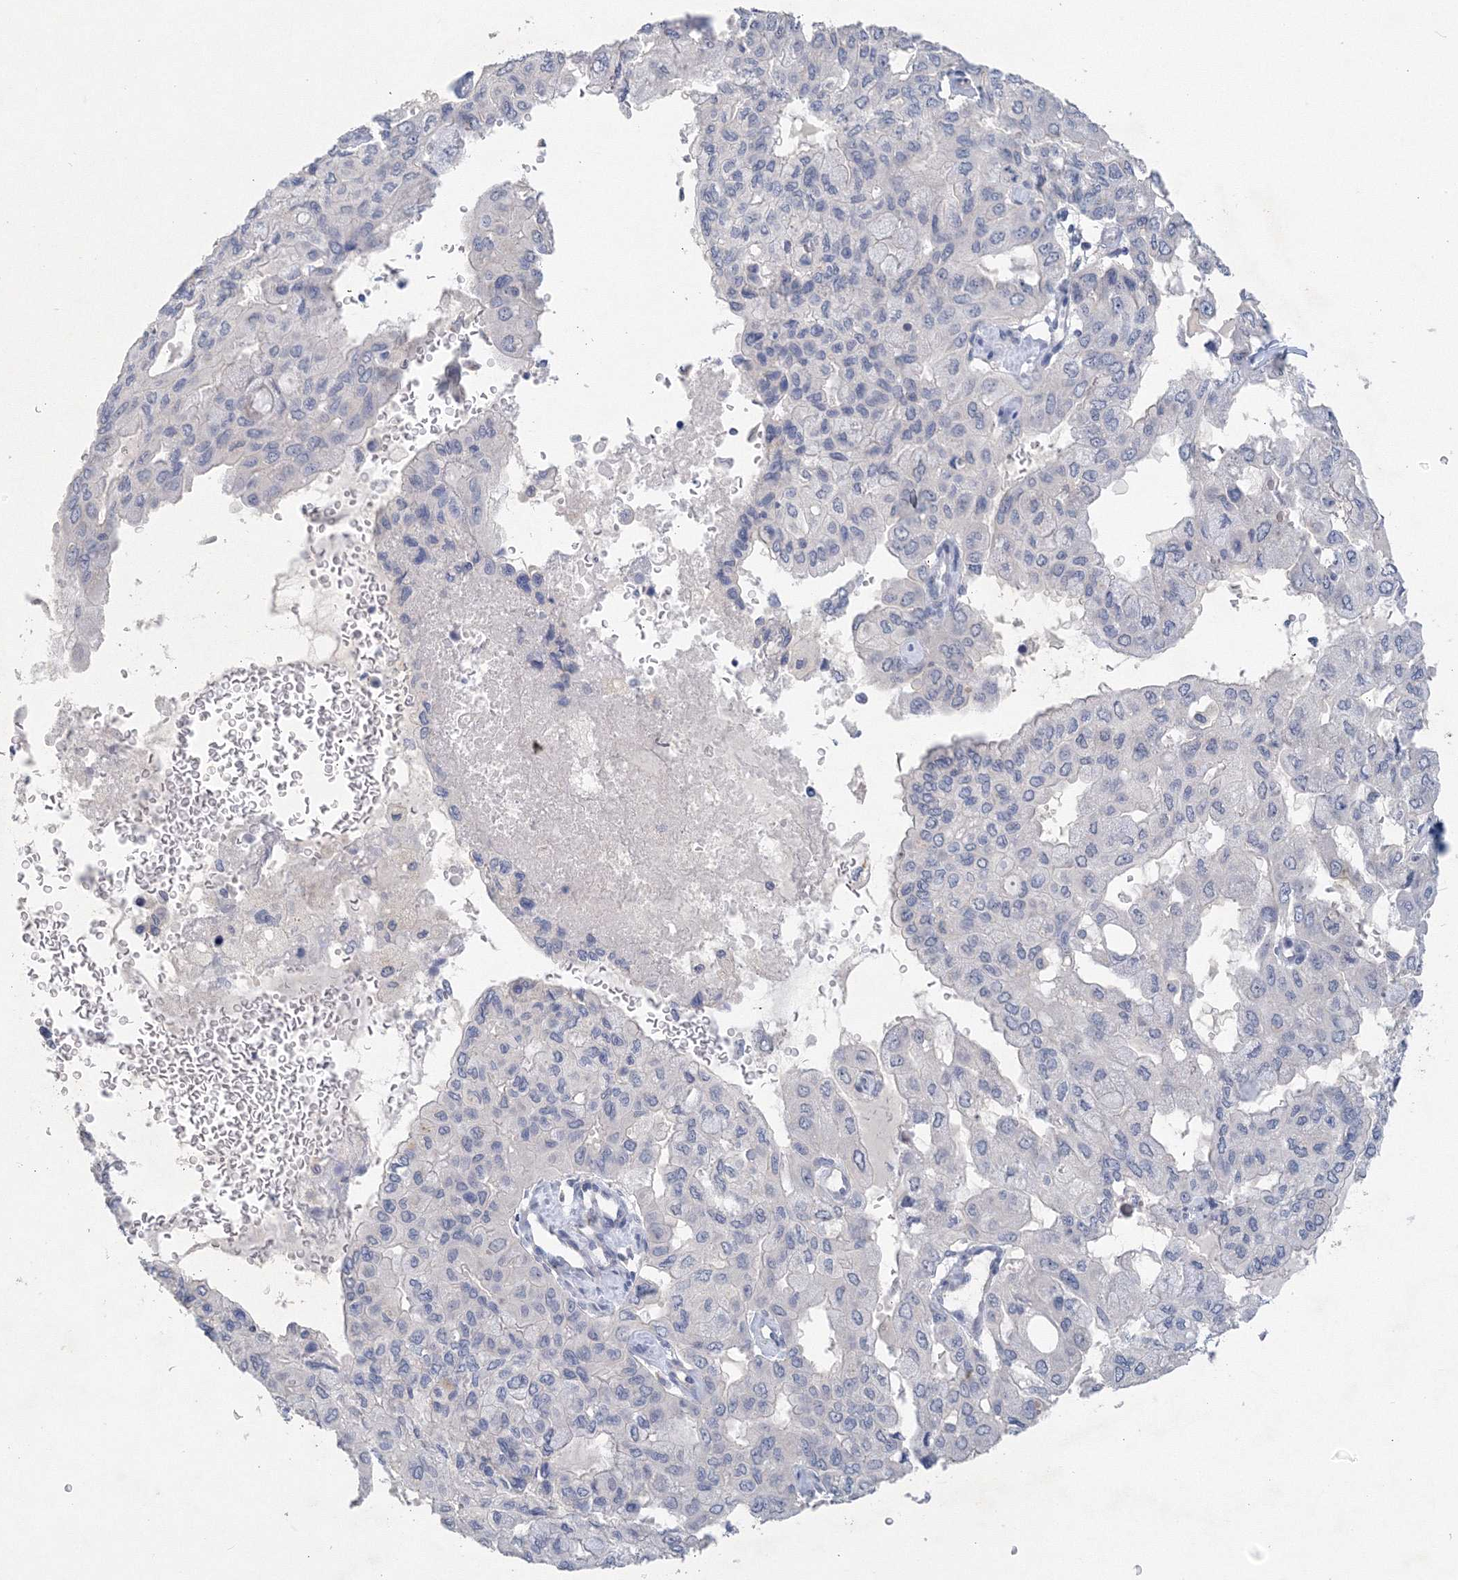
{"staining": {"intensity": "negative", "quantity": "none", "location": "none"}, "tissue": "pancreatic cancer", "cell_type": "Tumor cells", "image_type": "cancer", "snomed": [{"axis": "morphology", "description": "Adenocarcinoma, NOS"}, {"axis": "topography", "description": "Pancreas"}], "caption": "Immunohistochemical staining of human pancreatic adenocarcinoma exhibits no significant expression in tumor cells.", "gene": "OSBPL6", "patient": {"sex": "male", "age": 51}}